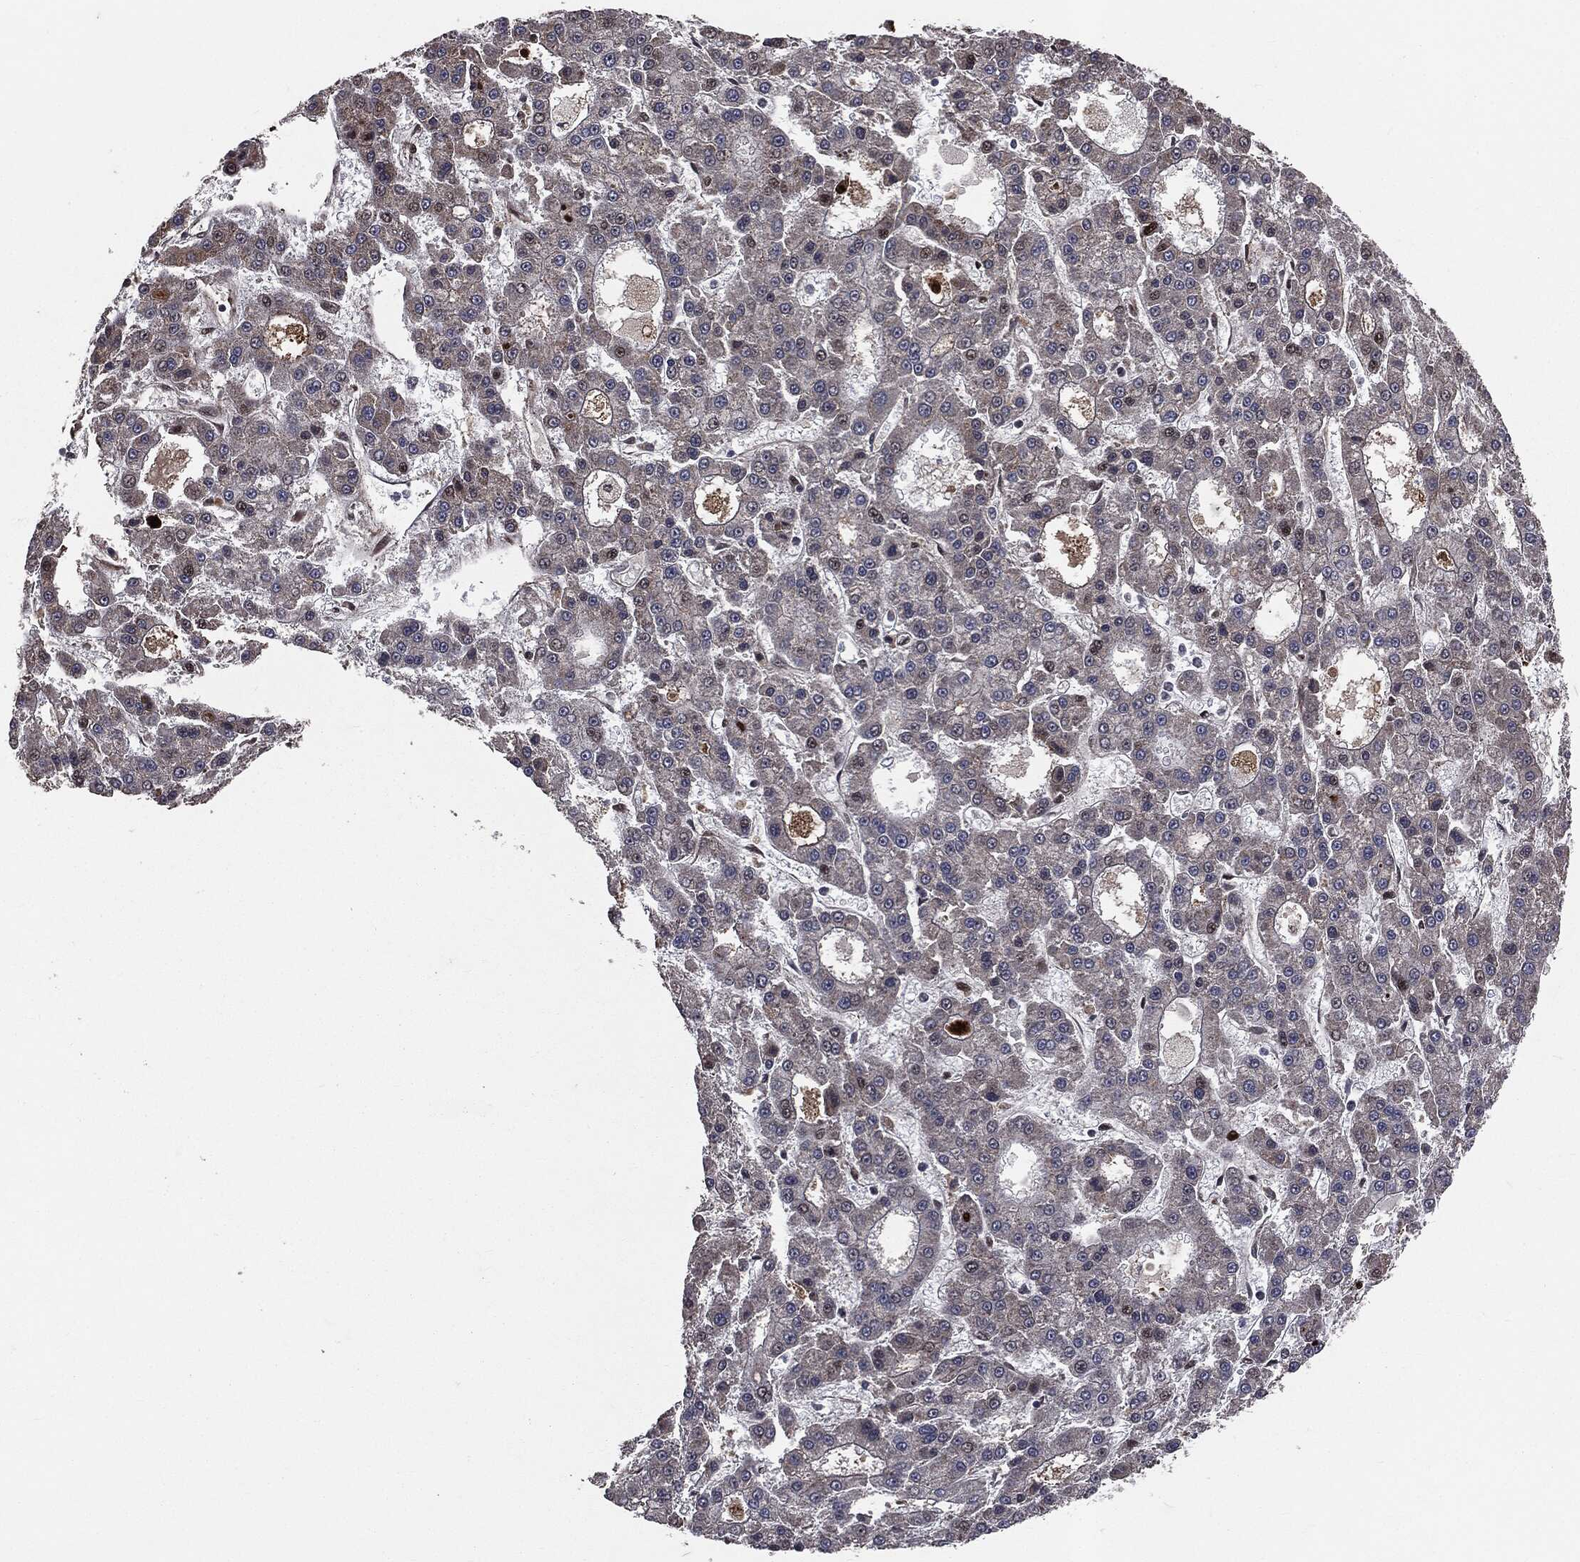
{"staining": {"intensity": "negative", "quantity": "none", "location": "none"}, "tissue": "liver cancer", "cell_type": "Tumor cells", "image_type": "cancer", "snomed": [{"axis": "morphology", "description": "Carcinoma, Hepatocellular, NOS"}, {"axis": "topography", "description": "Liver"}], "caption": "Tumor cells are negative for protein expression in human liver cancer (hepatocellular carcinoma).", "gene": "SMAD4", "patient": {"sex": "male", "age": 70}}